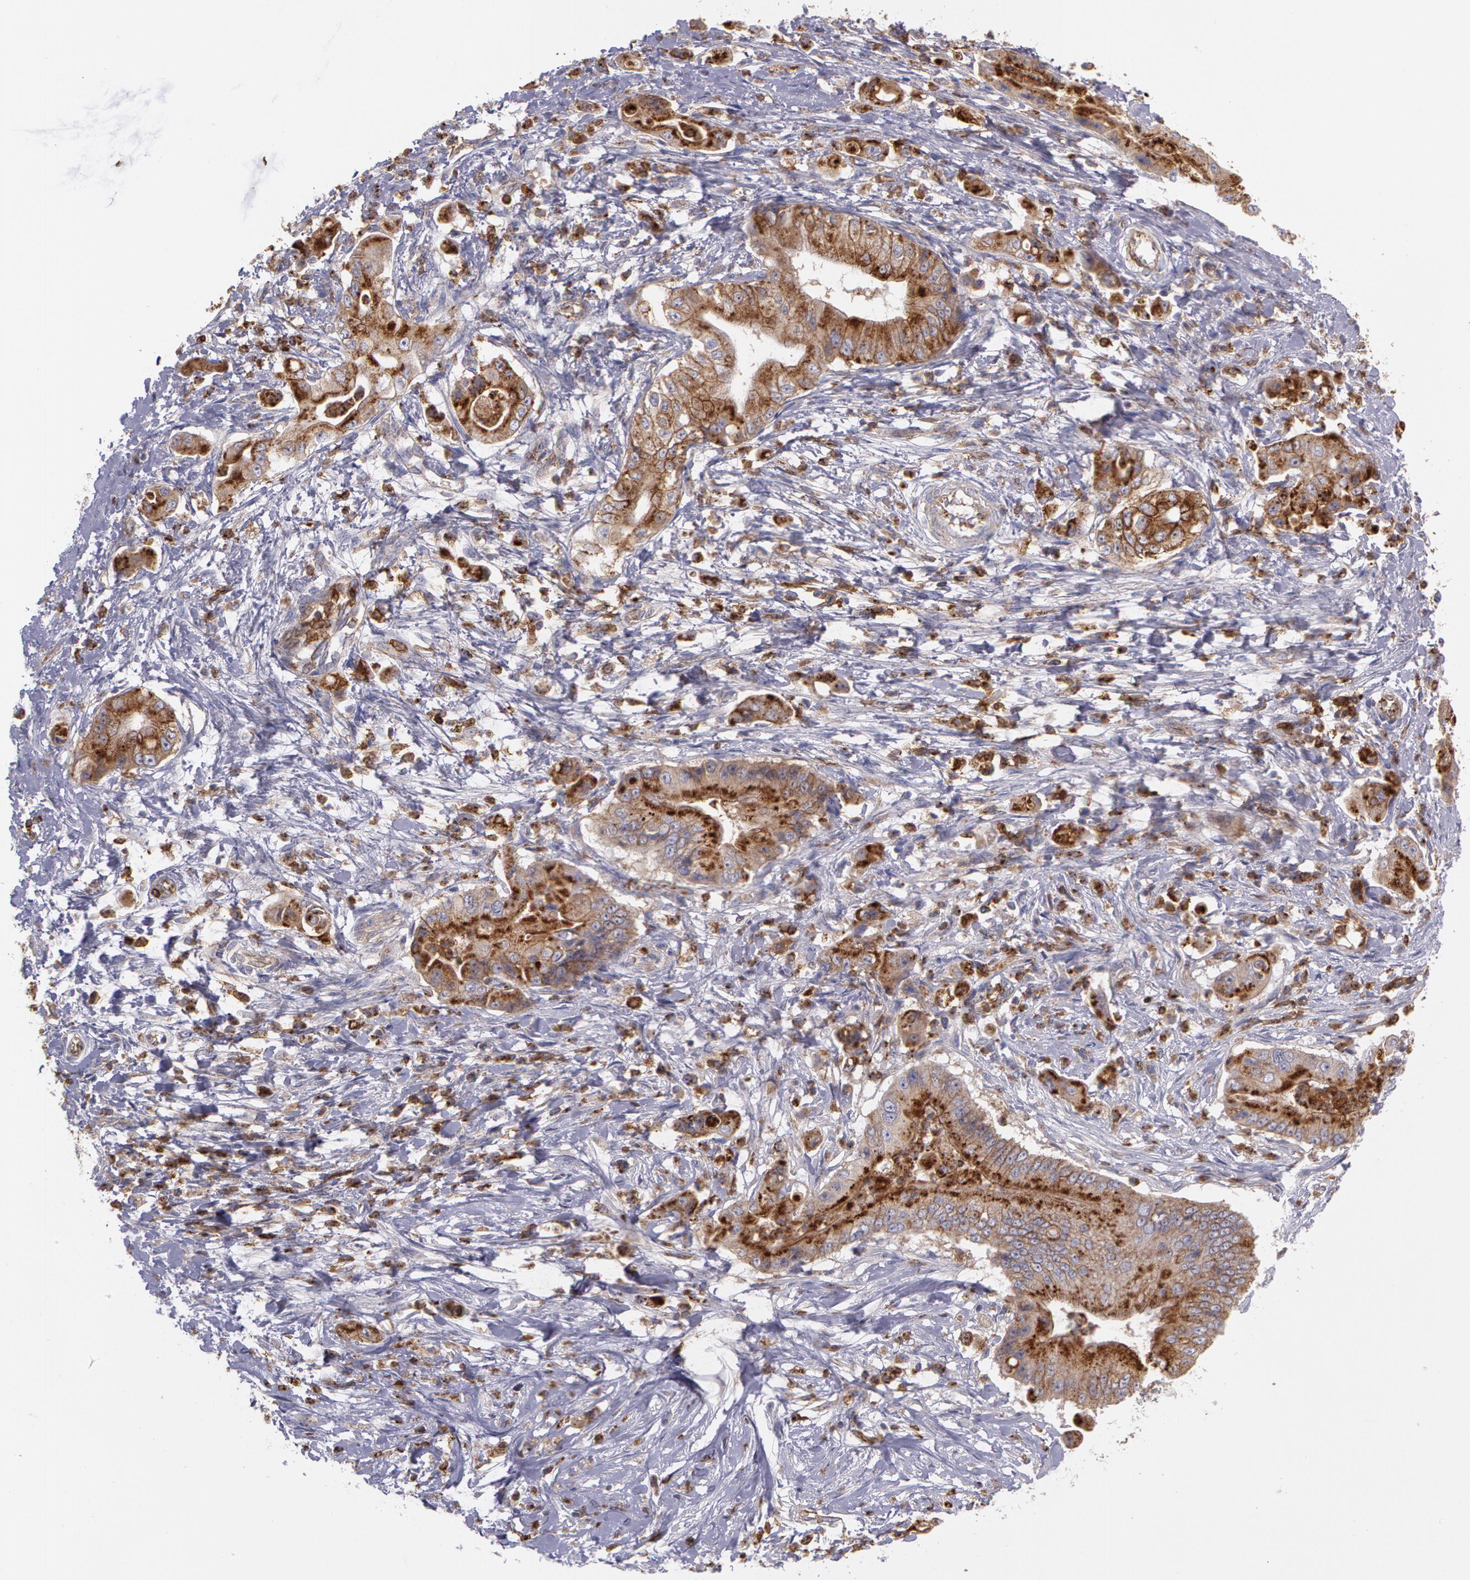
{"staining": {"intensity": "moderate", "quantity": ">75%", "location": "cytoplasmic/membranous"}, "tissue": "pancreatic cancer", "cell_type": "Tumor cells", "image_type": "cancer", "snomed": [{"axis": "morphology", "description": "Adenocarcinoma, NOS"}, {"axis": "topography", "description": "Pancreas"}], "caption": "IHC micrograph of neoplastic tissue: human adenocarcinoma (pancreatic) stained using immunohistochemistry displays medium levels of moderate protein expression localized specifically in the cytoplasmic/membranous of tumor cells, appearing as a cytoplasmic/membranous brown color.", "gene": "FLOT2", "patient": {"sex": "male", "age": 62}}